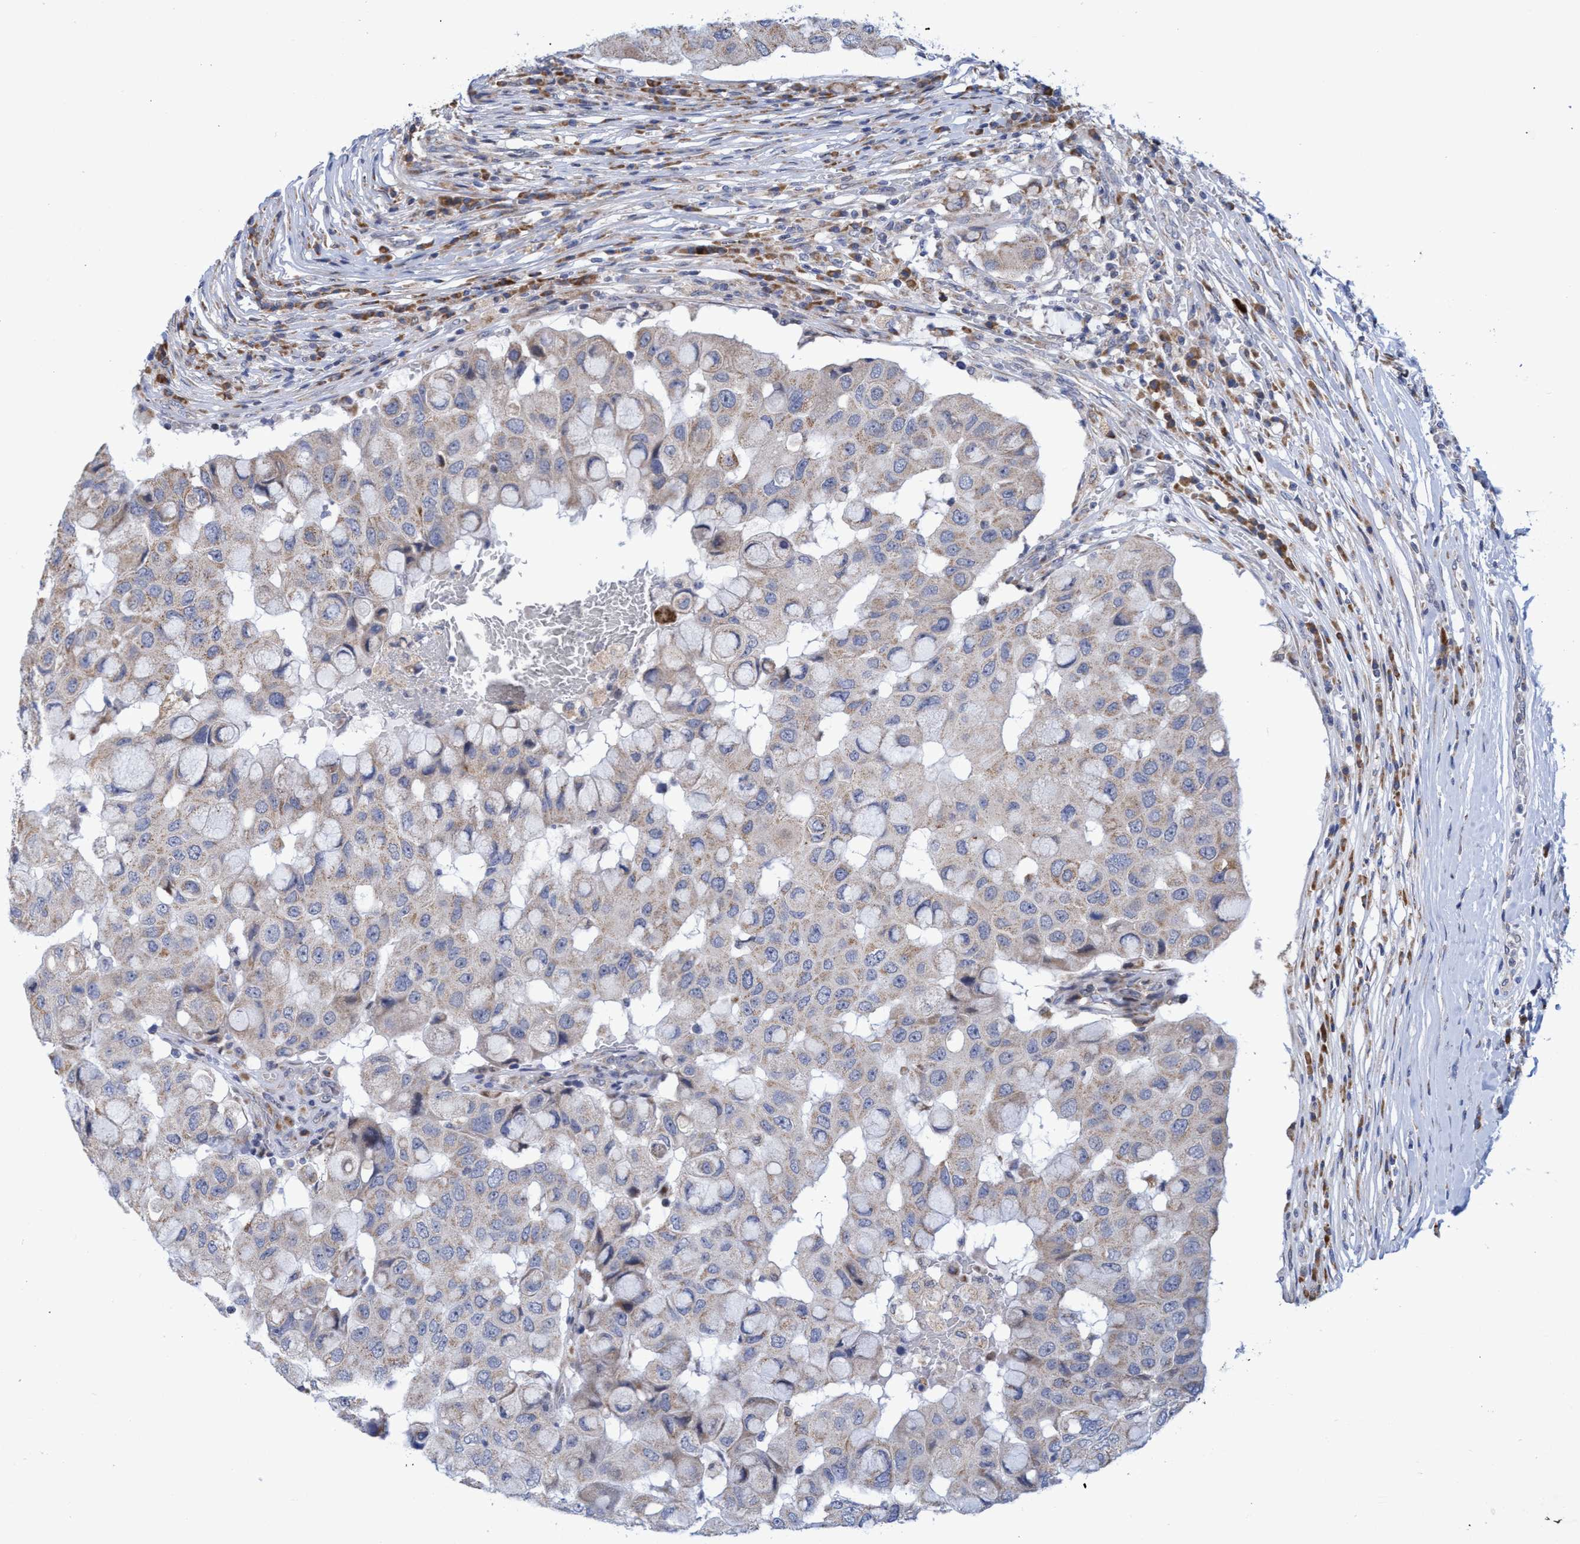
{"staining": {"intensity": "weak", "quantity": "25%-75%", "location": "cytoplasmic/membranous"}, "tissue": "breast cancer", "cell_type": "Tumor cells", "image_type": "cancer", "snomed": [{"axis": "morphology", "description": "Duct carcinoma"}, {"axis": "topography", "description": "Breast"}], "caption": "About 25%-75% of tumor cells in human breast cancer (infiltrating ductal carcinoma) reveal weak cytoplasmic/membranous protein expression as visualized by brown immunohistochemical staining.", "gene": "NAT16", "patient": {"sex": "female", "age": 27}}